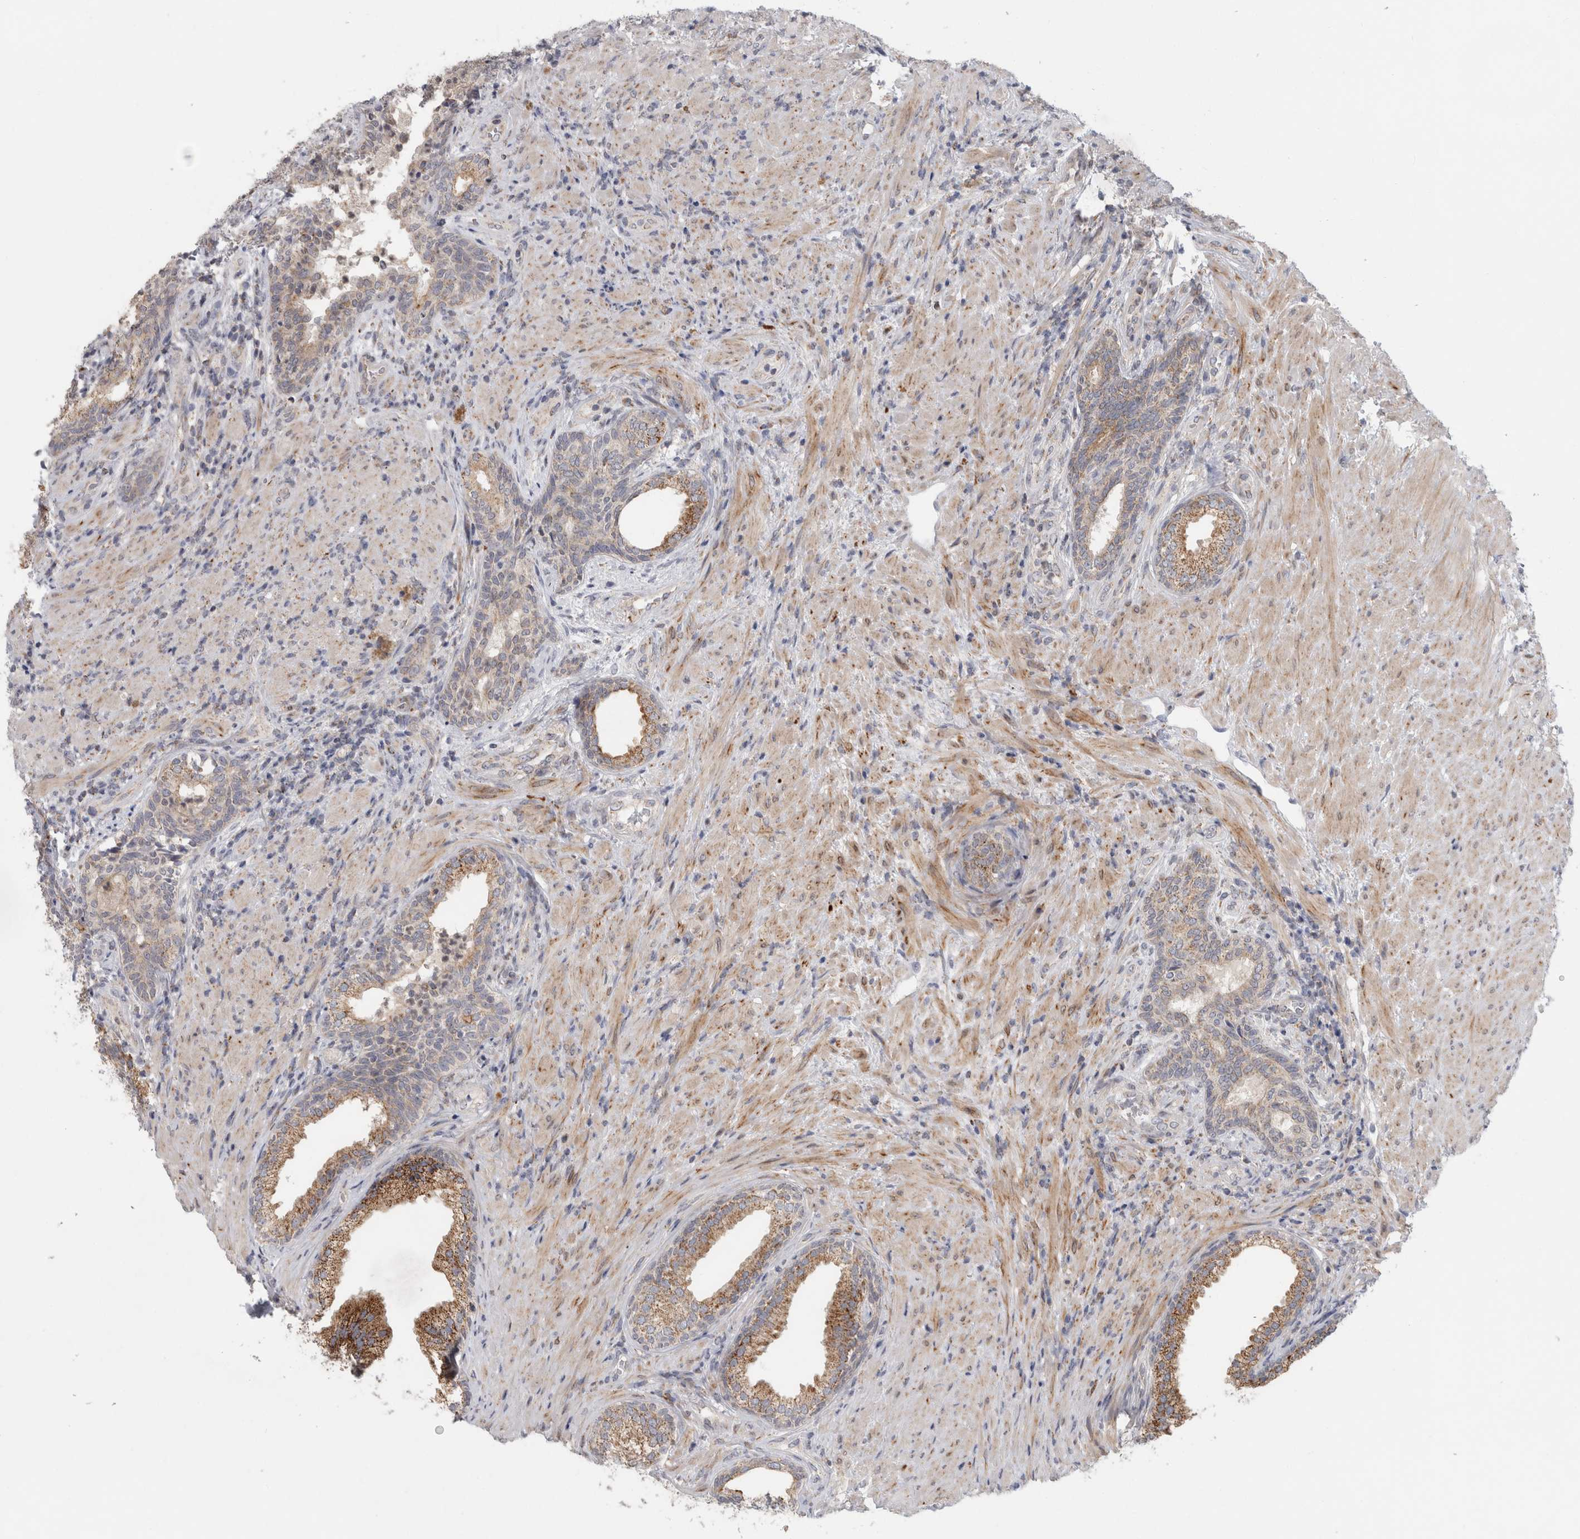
{"staining": {"intensity": "strong", "quantity": ">75%", "location": "cytoplasmic/membranous"}, "tissue": "prostate", "cell_type": "Glandular cells", "image_type": "normal", "snomed": [{"axis": "morphology", "description": "Normal tissue, NOS"}, {"axis": "topography", "description": "Prostate"}], "caption": "Brown immunohistochemical staining in unremarkable human prostate displays strong cytoplasmic/membranous staining in approximately >75% of glandular cells. (Brightfield microscopy of DAB IHC at high magnification).", "gene": "RAB18", "patient": {"sex": "male", "age": 76}}